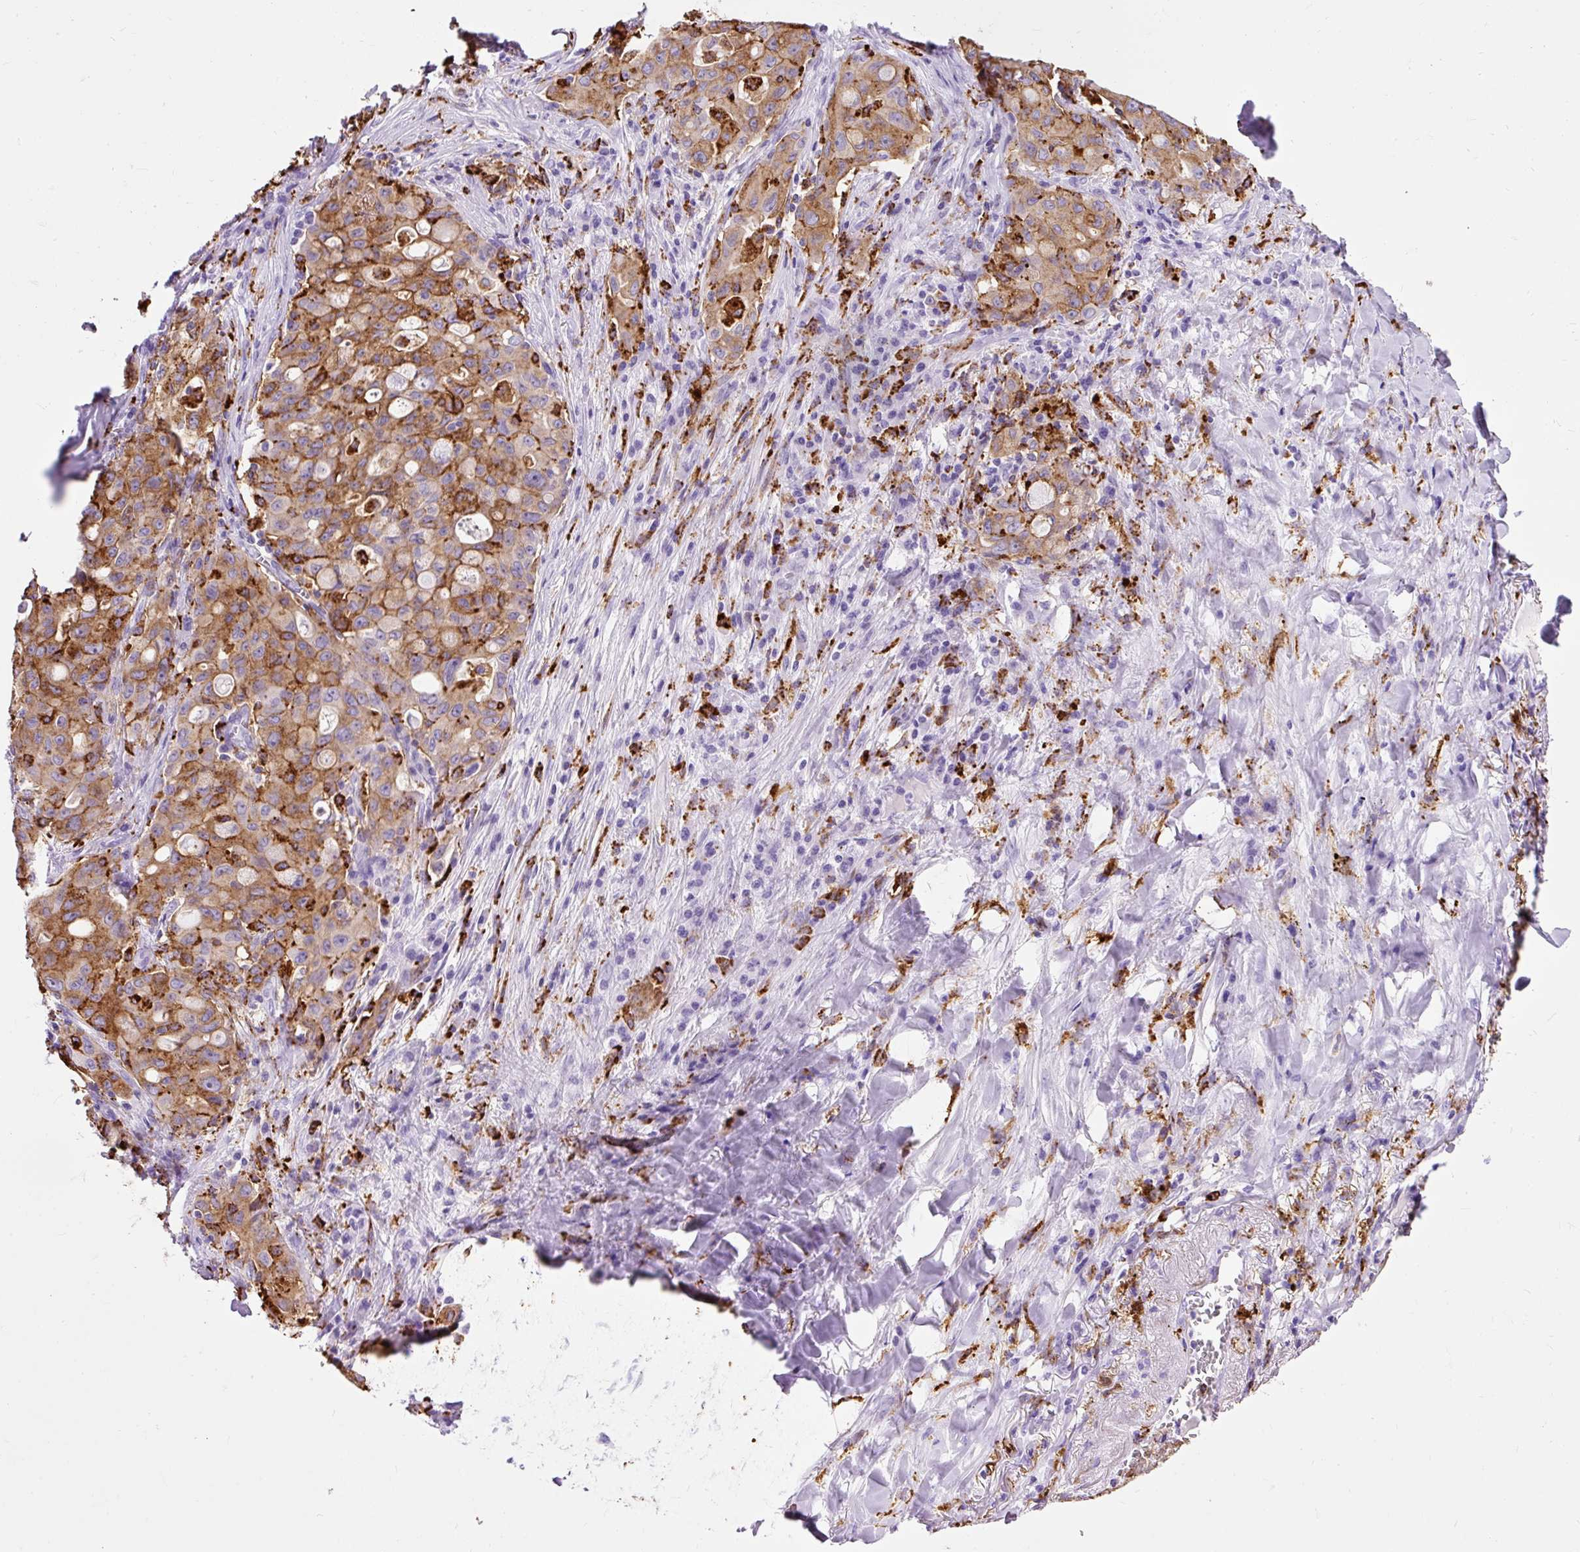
{"staining": {"intensity": "moderate", "quantity": ">75%", "location": "cytoplasmic/membranous"}, "tissue": "lung cancer", "cell_type": "Tumor cells", "image_type": "cancer", "snomed": [{"axis": "morphology", "description": "Adenocarcinoma, NOS"}, {"axis": "topography", "description": "Lung"}], "caption": "Immunohistochemical staining of lung cancer (adenocarcinoma) exhibits moderate cytoplasmic/membranous protein staining in approximately >75% of tumor cells. (brown staining indicates protein expression, while blue staining denotes nuclei).", "gene": "HLA-DRA", "patient": {"sex": "female", "age": 44}}